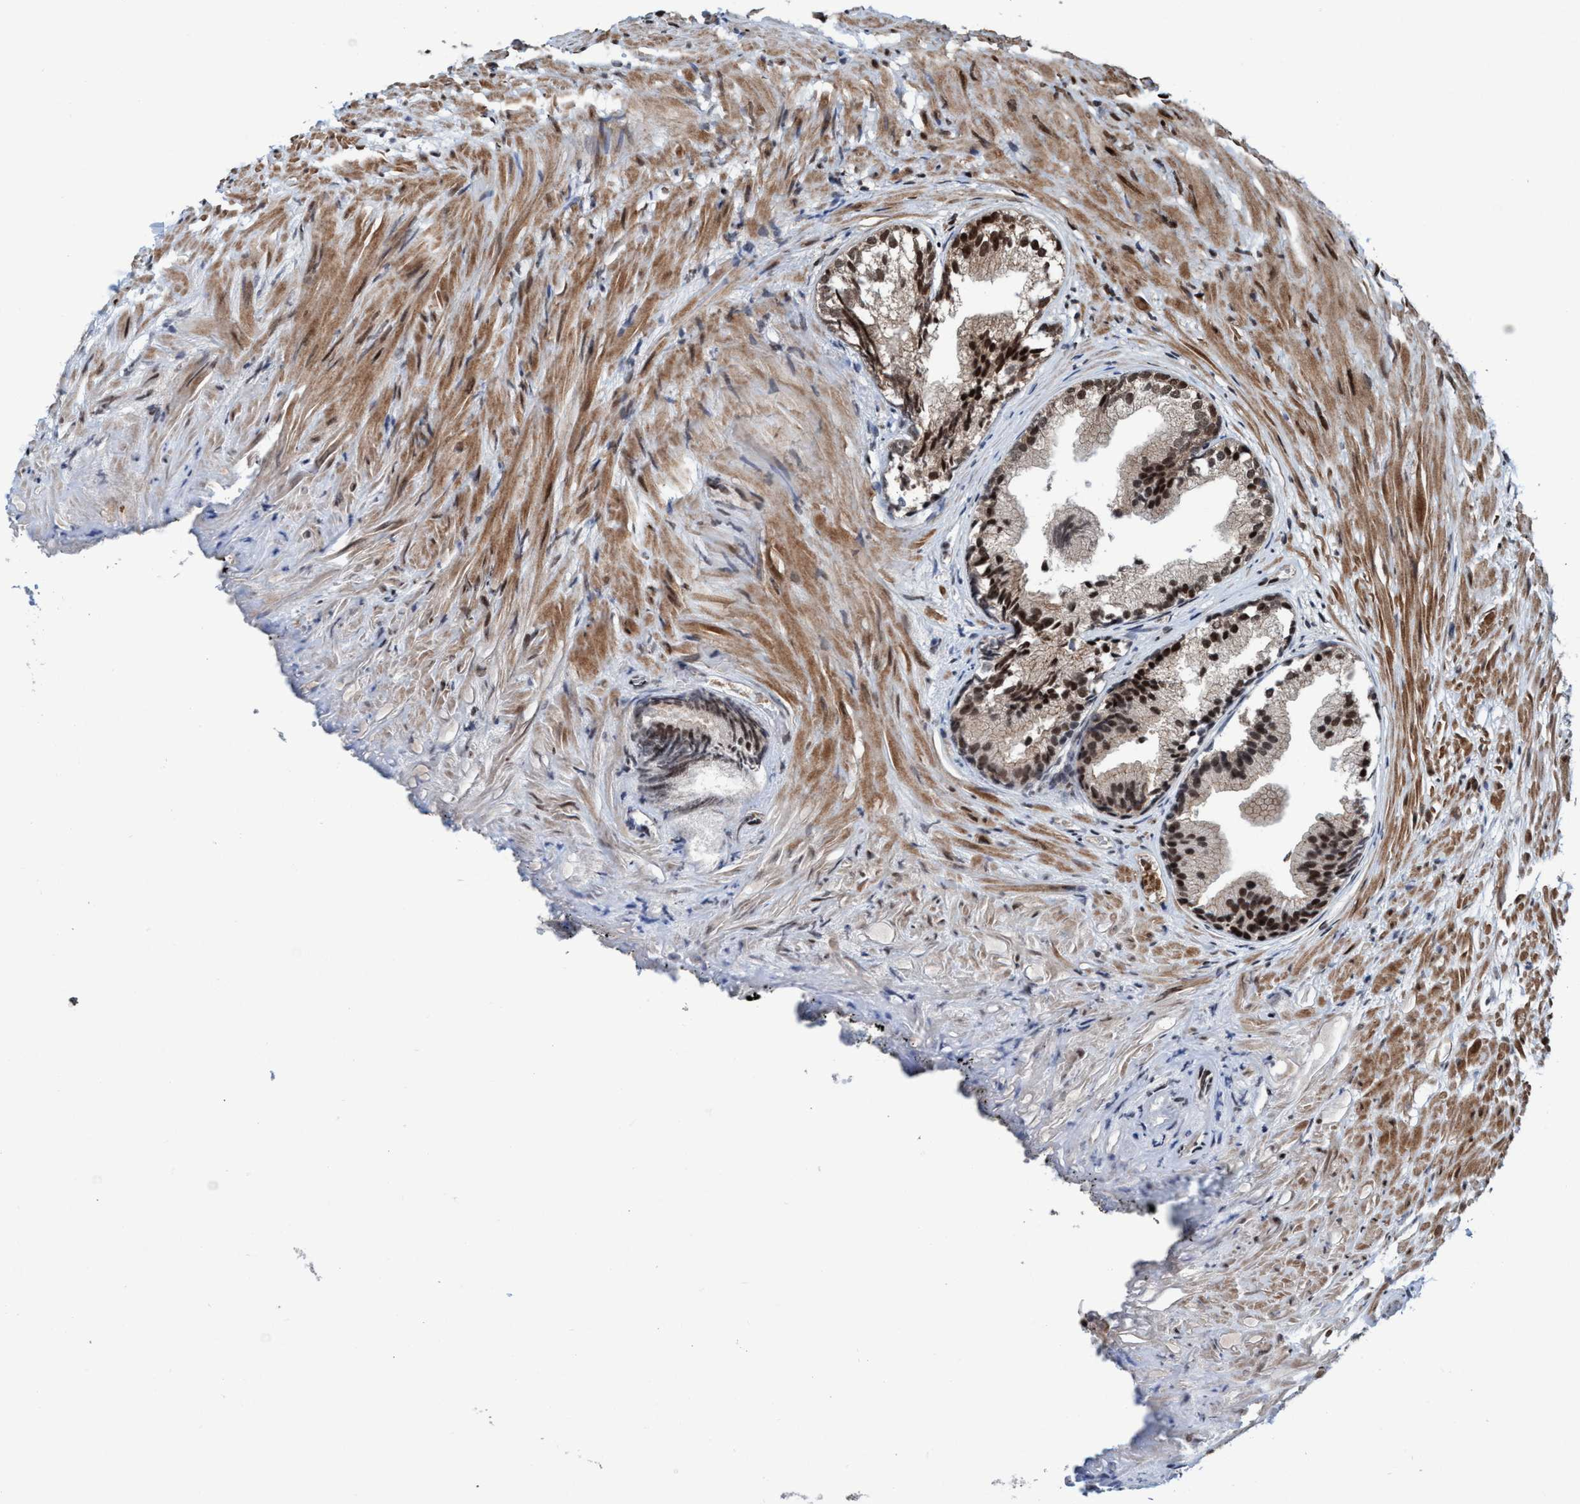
{"staining": {"intensity": "strong", "quantity": ">75%", "location": "nuclear"}, "tissue": "prostate", "cell_type": "Glandular cells", "image_type": "normal", "snomed": [{"axis": "morphology", "description": "Normal tissue, NOS"}, {"axis": "topography", "description": "Prostate"}], "caption": "The immunohistochemical stain highlights strong nuclear positivity in glandular cells of unremarkable prostate. Using DAB (brown) and hematoxylin (blue) stains, captured at high magnification using brightfield microscopy.", "gene": "TOPBP1", "patient": {"sex": "male", "age": 76}}